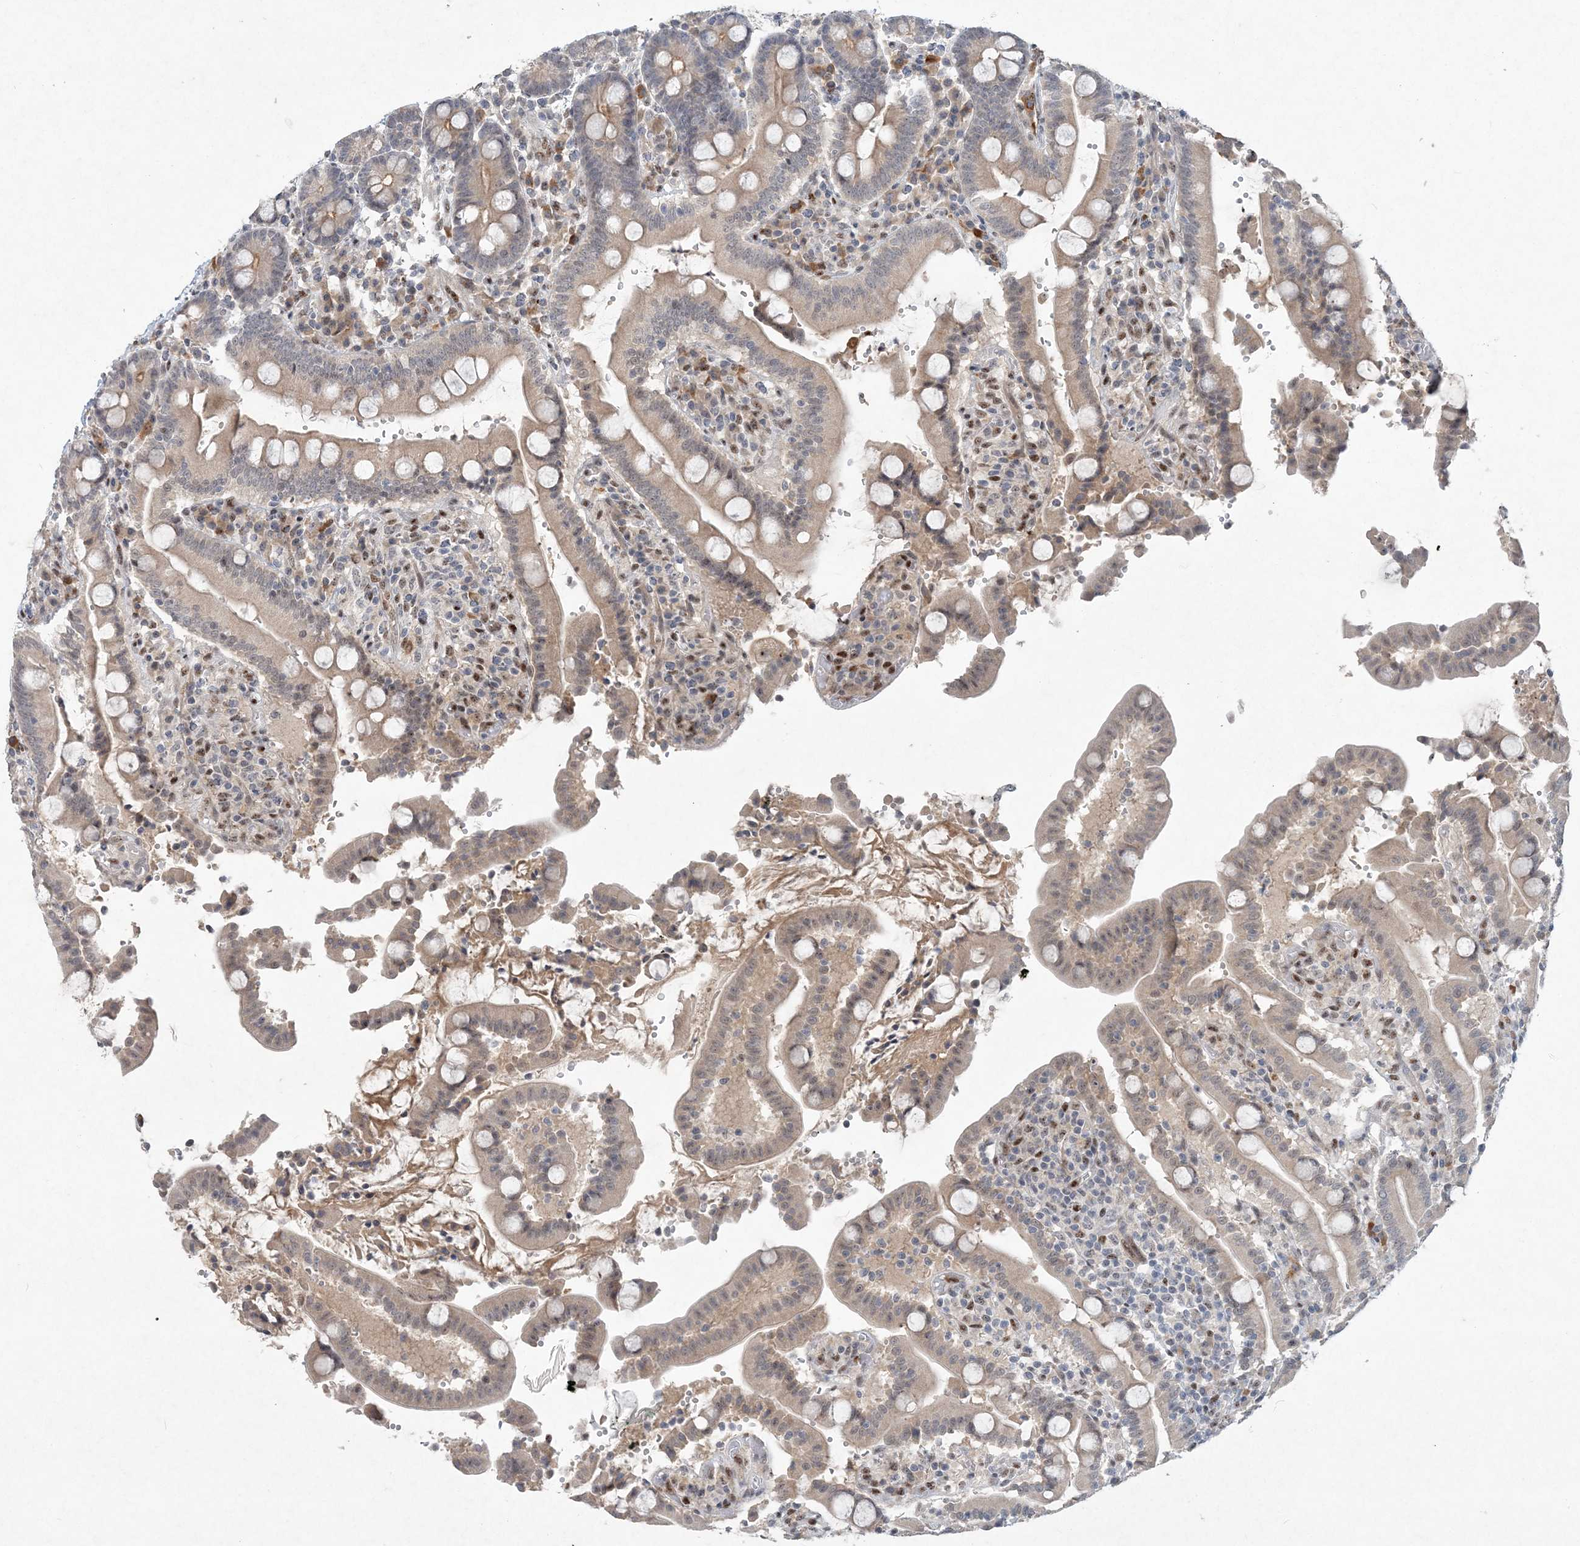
{"staining": {"intensity": "moderate", "quantity": "<25%", "location": "cytoplasmic/membranous"}, "tissue": "duodenum", "cell_type": "Glandular cells", "image_type": "normal", "snomed": [{"axis": "morphology", "description": "Normal tissue, NOS"}, {"axis": "topography", "description": "Small intestine, NOS"}], "caption": "This photomicrograph exhibits benign duodenum stained with immunohistochemistry to label a protein in brown. The cytoplasmic/membranous of glandular cells show moderate positivity for the protein. Nuclei are counter-stained blue.", "gene": "GIN1", "patient": {"sex": "female", "age": 71}}